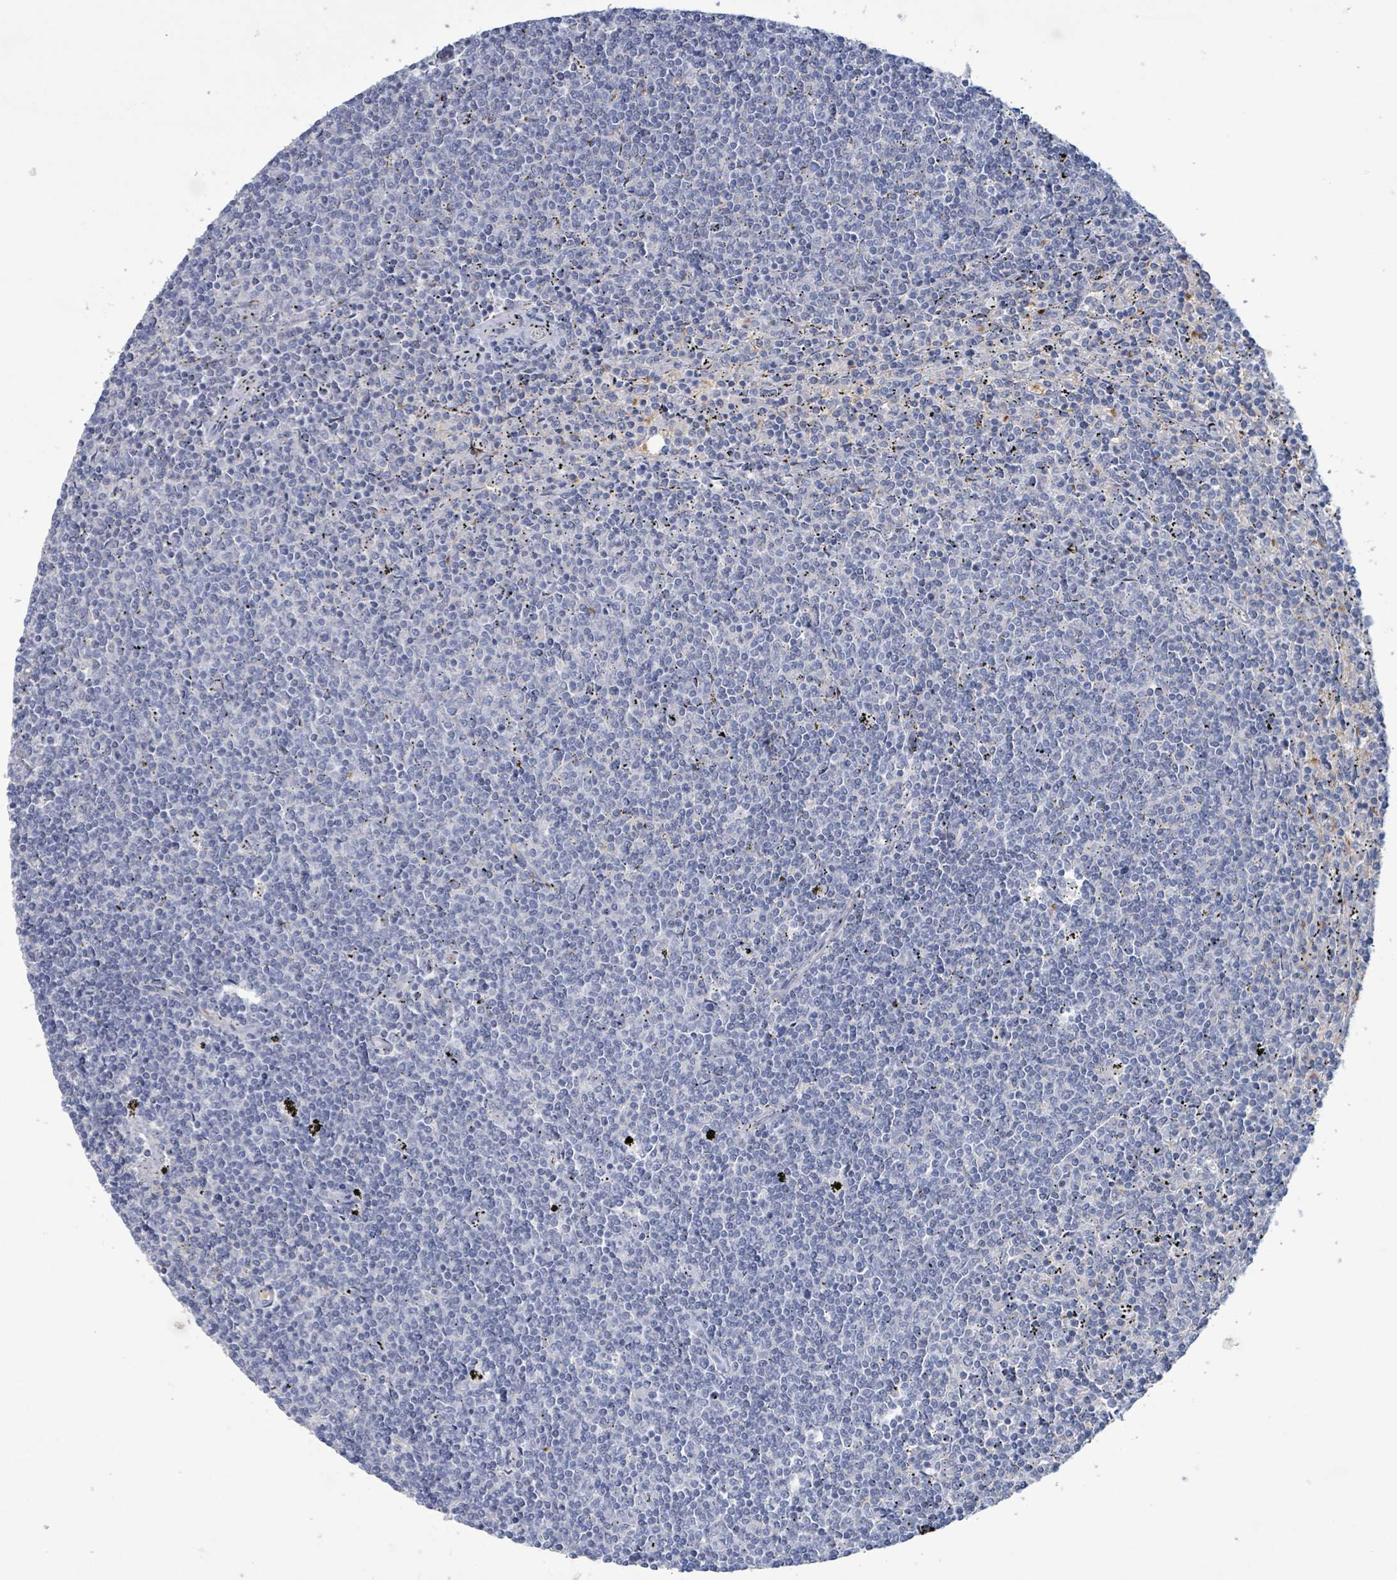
{"staining": {"intensity": "negative", "quantity": "none", "location": "none"}, "tissue": "lymphoma", "cell_type": "Tumor cells", "image_type": "cancer", "snomed": [{"axis": "morphology", "description": "Malignant lymphoma, non-Hodgkin's type, Low grade"}, {"axis": "topography", "description": "Spleen"}], "caption": "The micrograph exhibits no staining of tumor cells in lymphoma. (IHC, brightfield microscopy, high magnification).", "gene": "PKLR", "patient": {"sex": "female", "age": 50}}